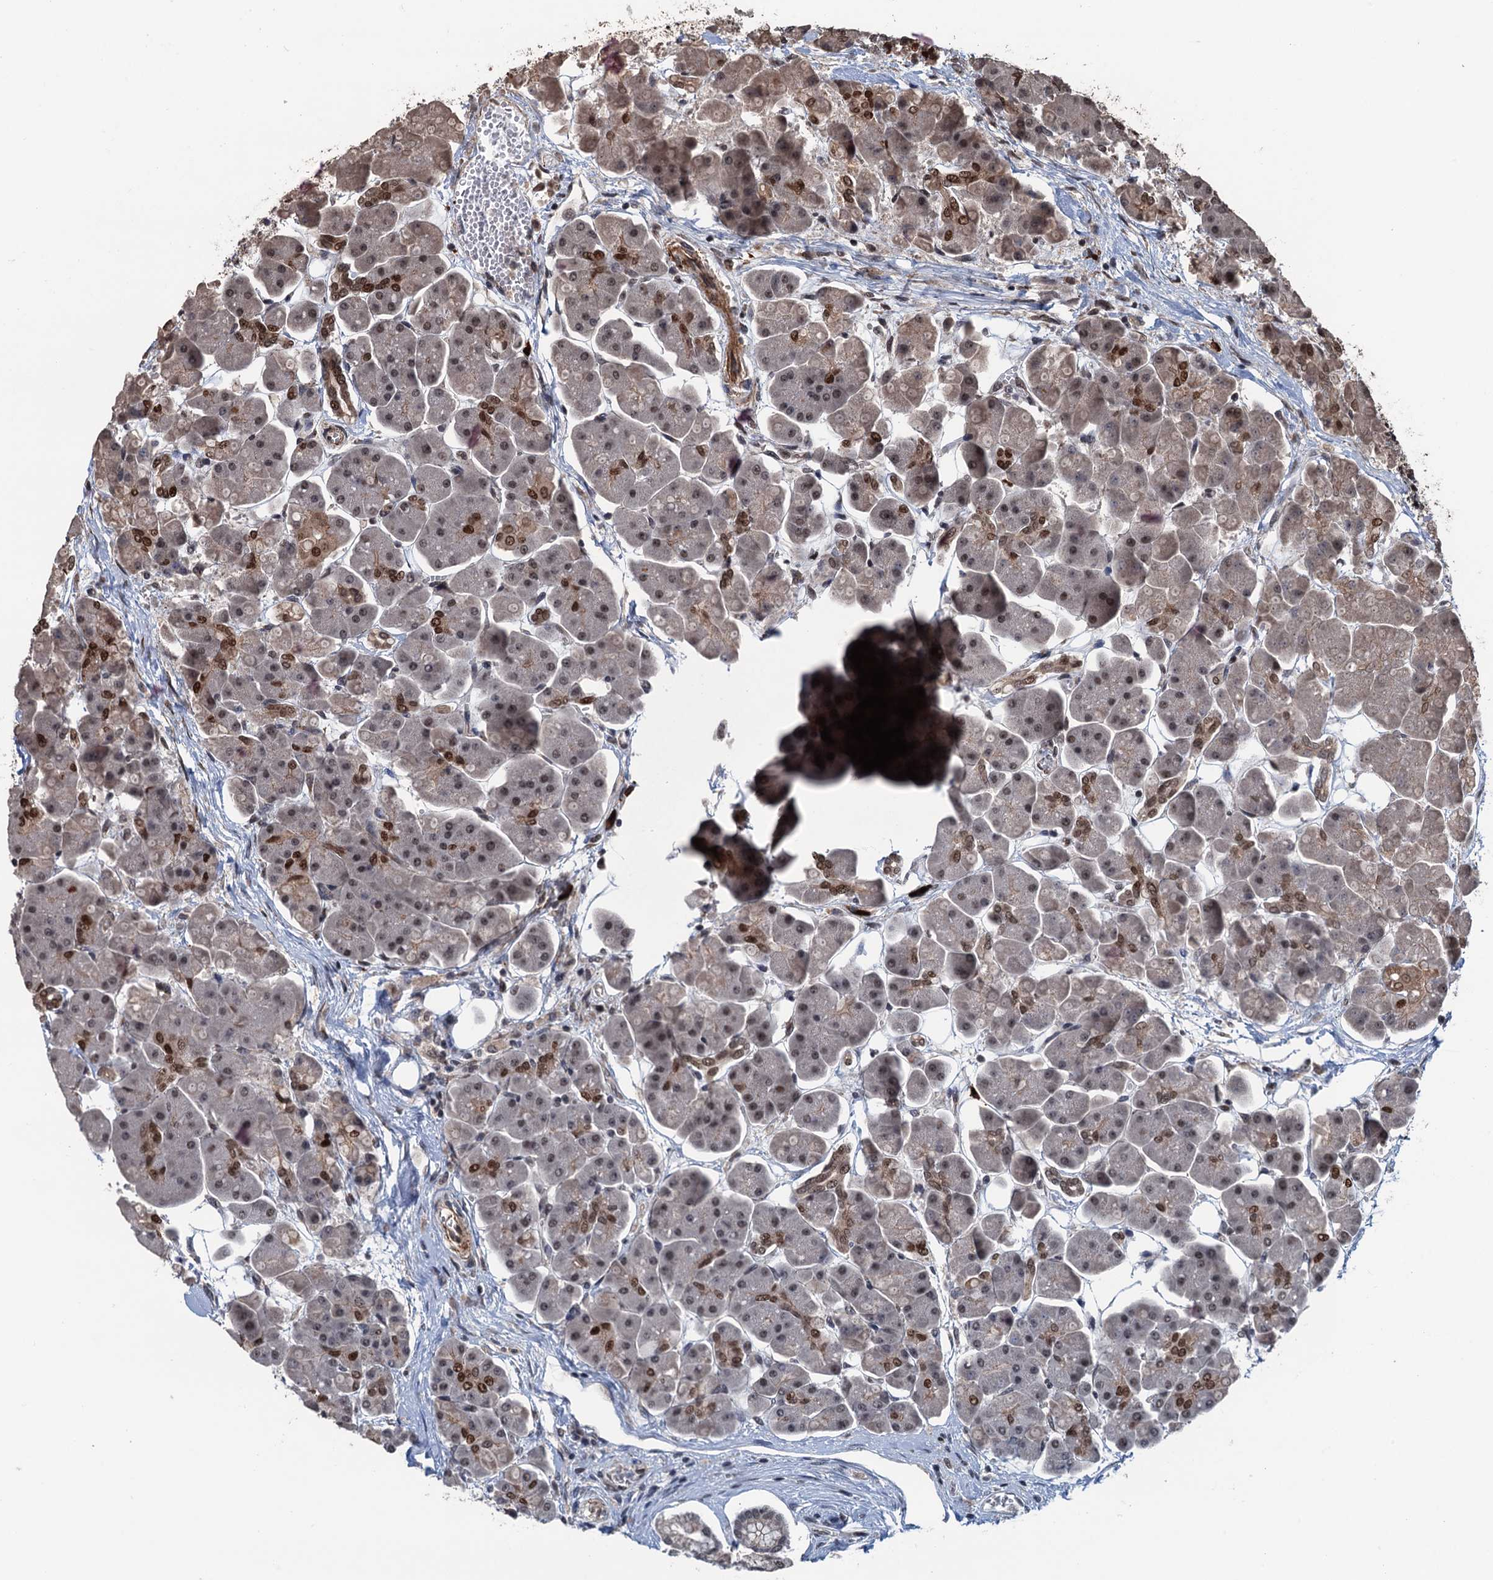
{"staining": {"intensity": "moderate", "quantity": "25%-75%", "location": "nuclear"}, "tissue": "pancreas", "cell_type": "Exocrine glandular cells", "image_type": "normal", "snomed": [{"axis": "morphology", "description": "Normal tissue, NOS"}, {"axis": "topography", "description": "Pancreas"}], "caption": "A brown stain labels moderate nuclear staining of a protein in exocrine glandular cells of unremarkable human pancreas. The staining is performed using DAB (3,3'-diaminobenzidine) brown chromogen to label protein expression. The nuclei are counter-stained blue using hematoxylin.", "gene": "RASSF4", "patient": {"sex": "male", "age": 66}}